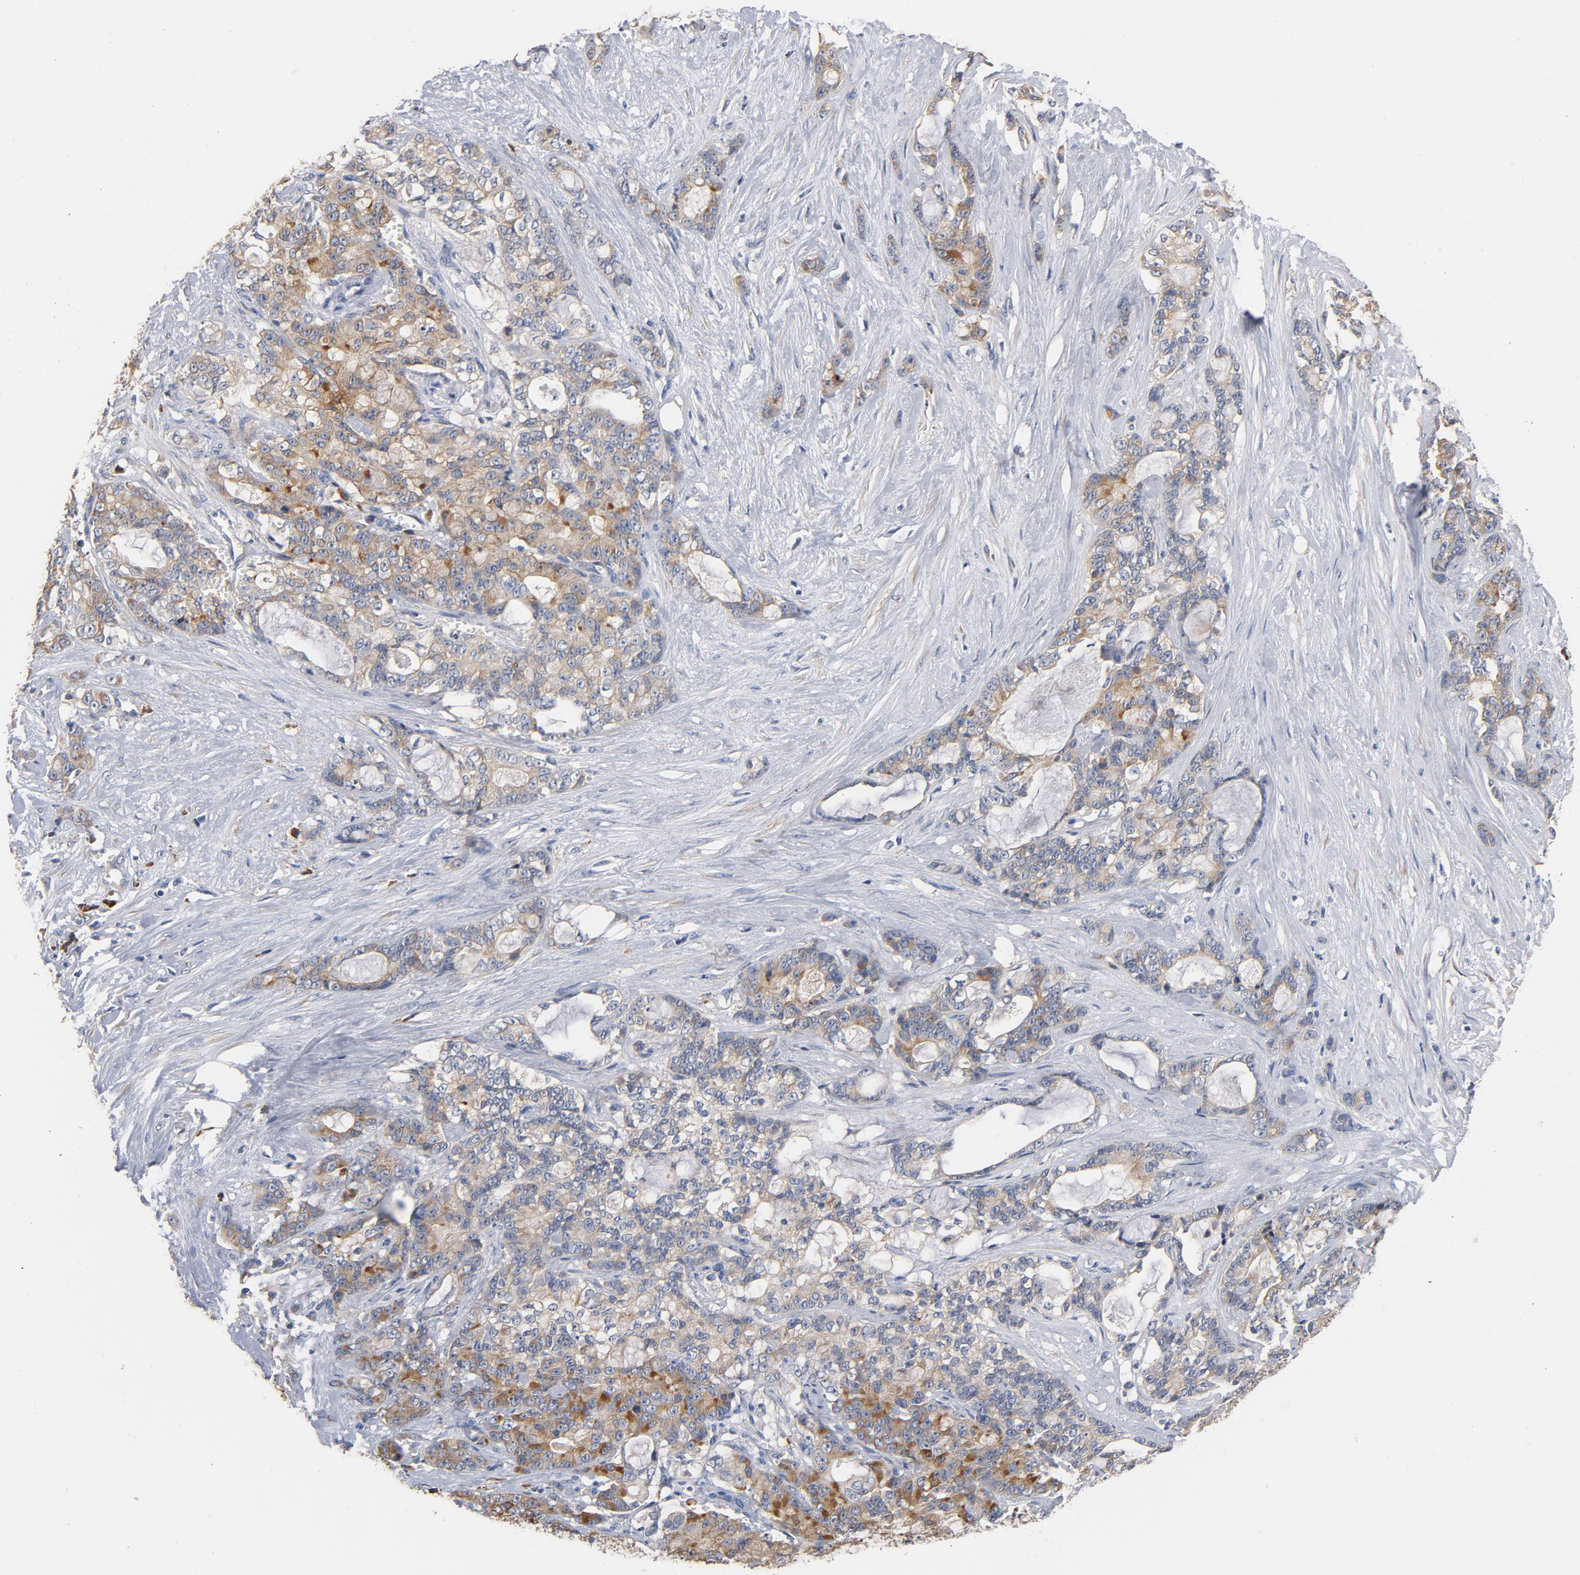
{"staining": {"intensity": "moderate", "quantity": ">75%", "location": "cytoplasmic/membranous"}, "tissue": "pancreatic cancer", "cell_type": "Tumor cells", "image_type": "cancer", "snomed": [{"axis": "morphology", "description": "Adenocarcinoma, NOS"}, {"axis": "topography", "description": "Pancreas"}], "caption": "Immunohistochemical staining of human pancreatic cancer (adenocarcinoma) displays medium levels of moderate cytoplasmic/membranous protein positivity in approximately >75% of tumor cells.", "gene": "TLR4", "patient": {"sex": "female", "age": 73}}